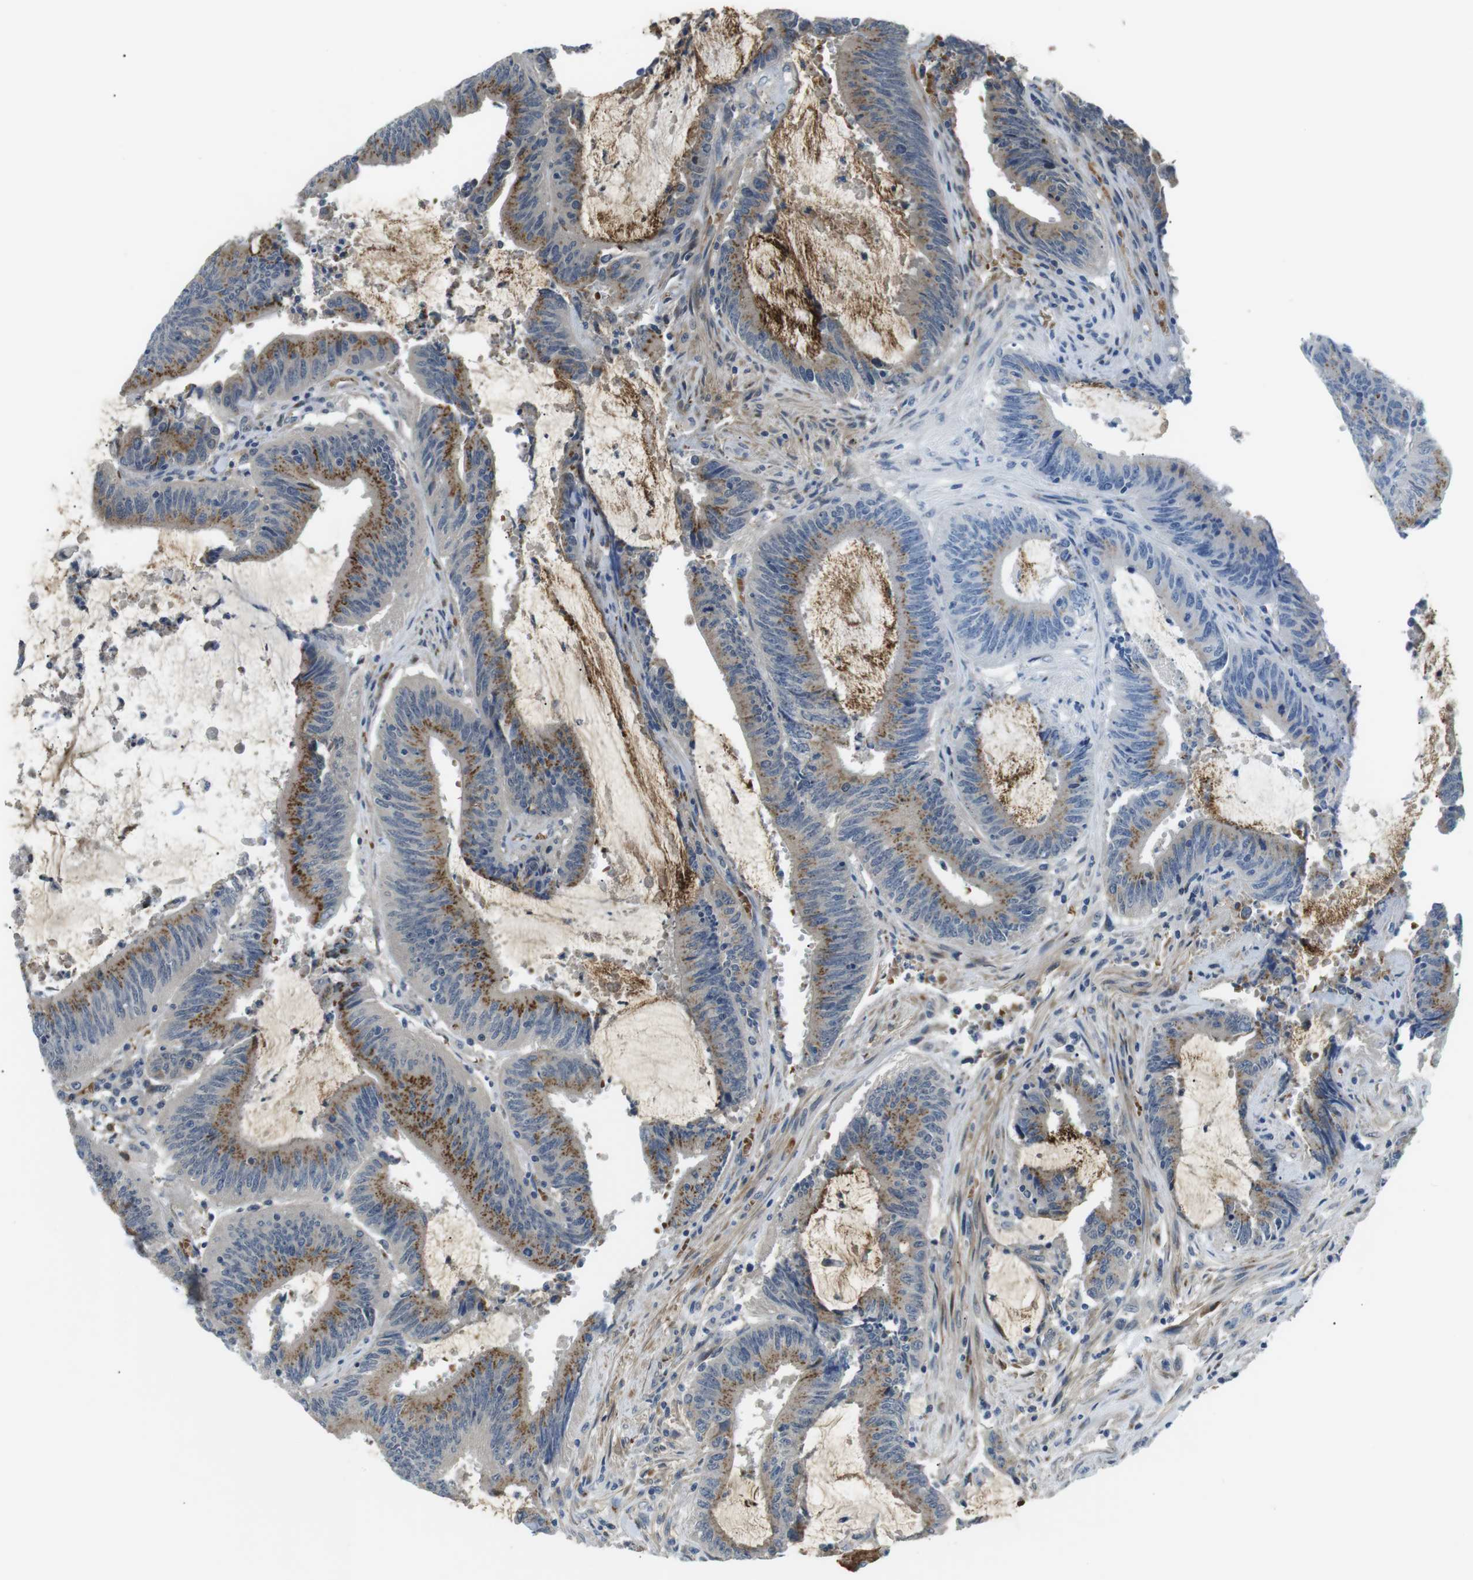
{"staining": {"intensity": "moderate", "quantity": ">75%", "location": "cytoplasmic/membranous"}, "tissue": "colorectal cancer", "cell_type": "Tumor cells", "image_type": "cancer", "snomed": [{"axis": "morphology", "description": "Normal tissue, NOS"}, {"axis": "morphology", "description": "Adenocarcinoma, NOS"}, {"axis": "topography", "description": "Rectum"}], "caption": "This micrograph shows colorectal cancer (adenocarcinoma) stained with immunohistochemistry to label a protein in brown. The cytoplasmic/membranous of tumor cells show moderate positivity for the protein. Nuclei are counter-stained blue.", "gene": "WSCD1", "patient": {"sex": "female", "age": 66}}